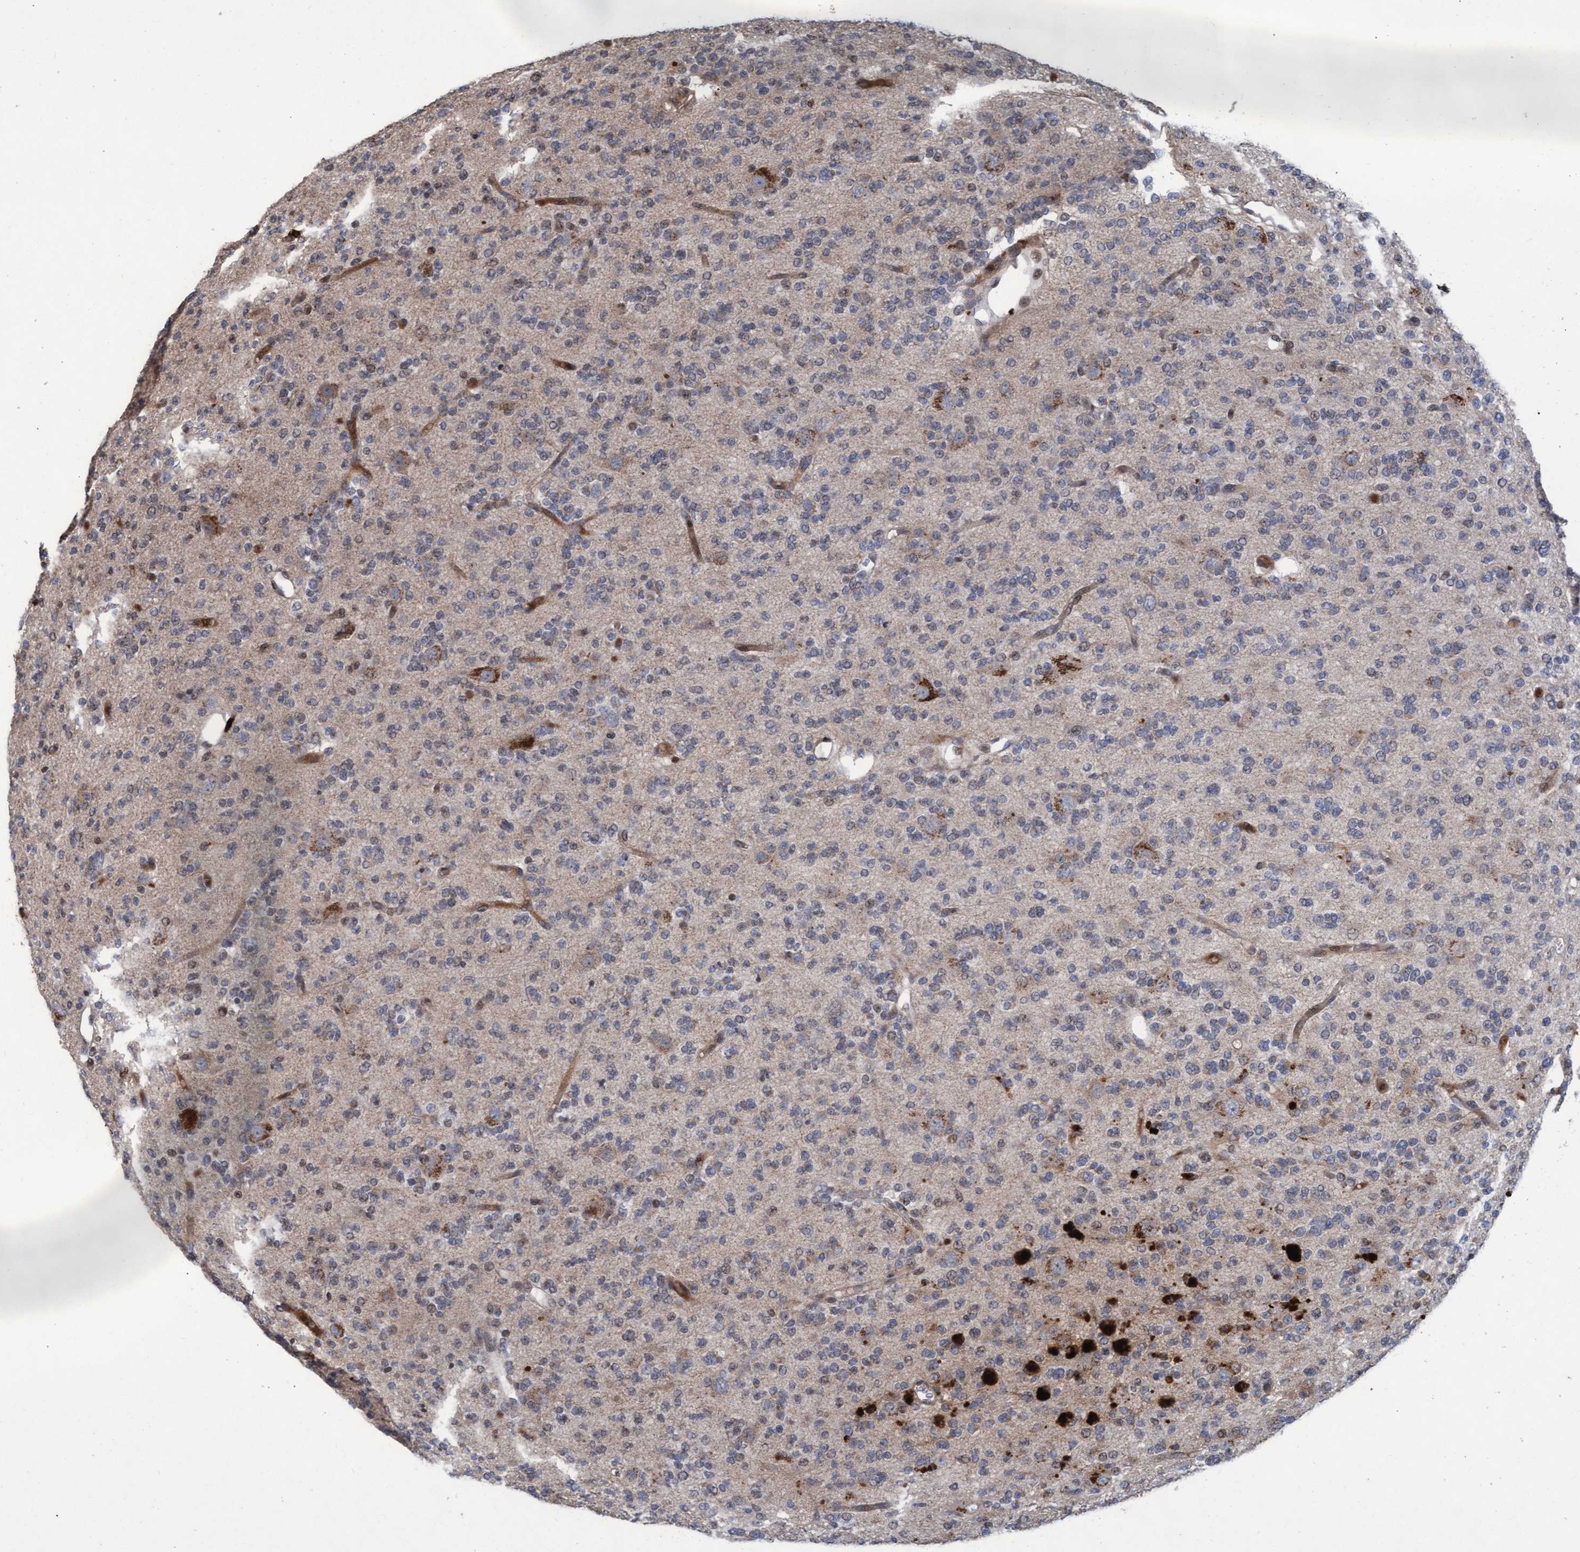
{"staining": {"intensity": "weak", "quantity": "<25%", "location": "cytoplasmic/membranous"}, "tissue": "glioma", "cell_type": "Tumor cells", "image_type": "cancer", "snomed": [{"axis": "morphology", "description": "Glioma, malignant, Low grade"}, {"axis": "topography", "description": "Brain"}], "caption": "A high-resolution histopathology image shows immunohistochemistry (IHC) staining of malignant glioma (low-grade), which exhibits no significant expression in tumor cells.", "gene": "KCNC2", "patient": {"sex": "male", "age": 38}}